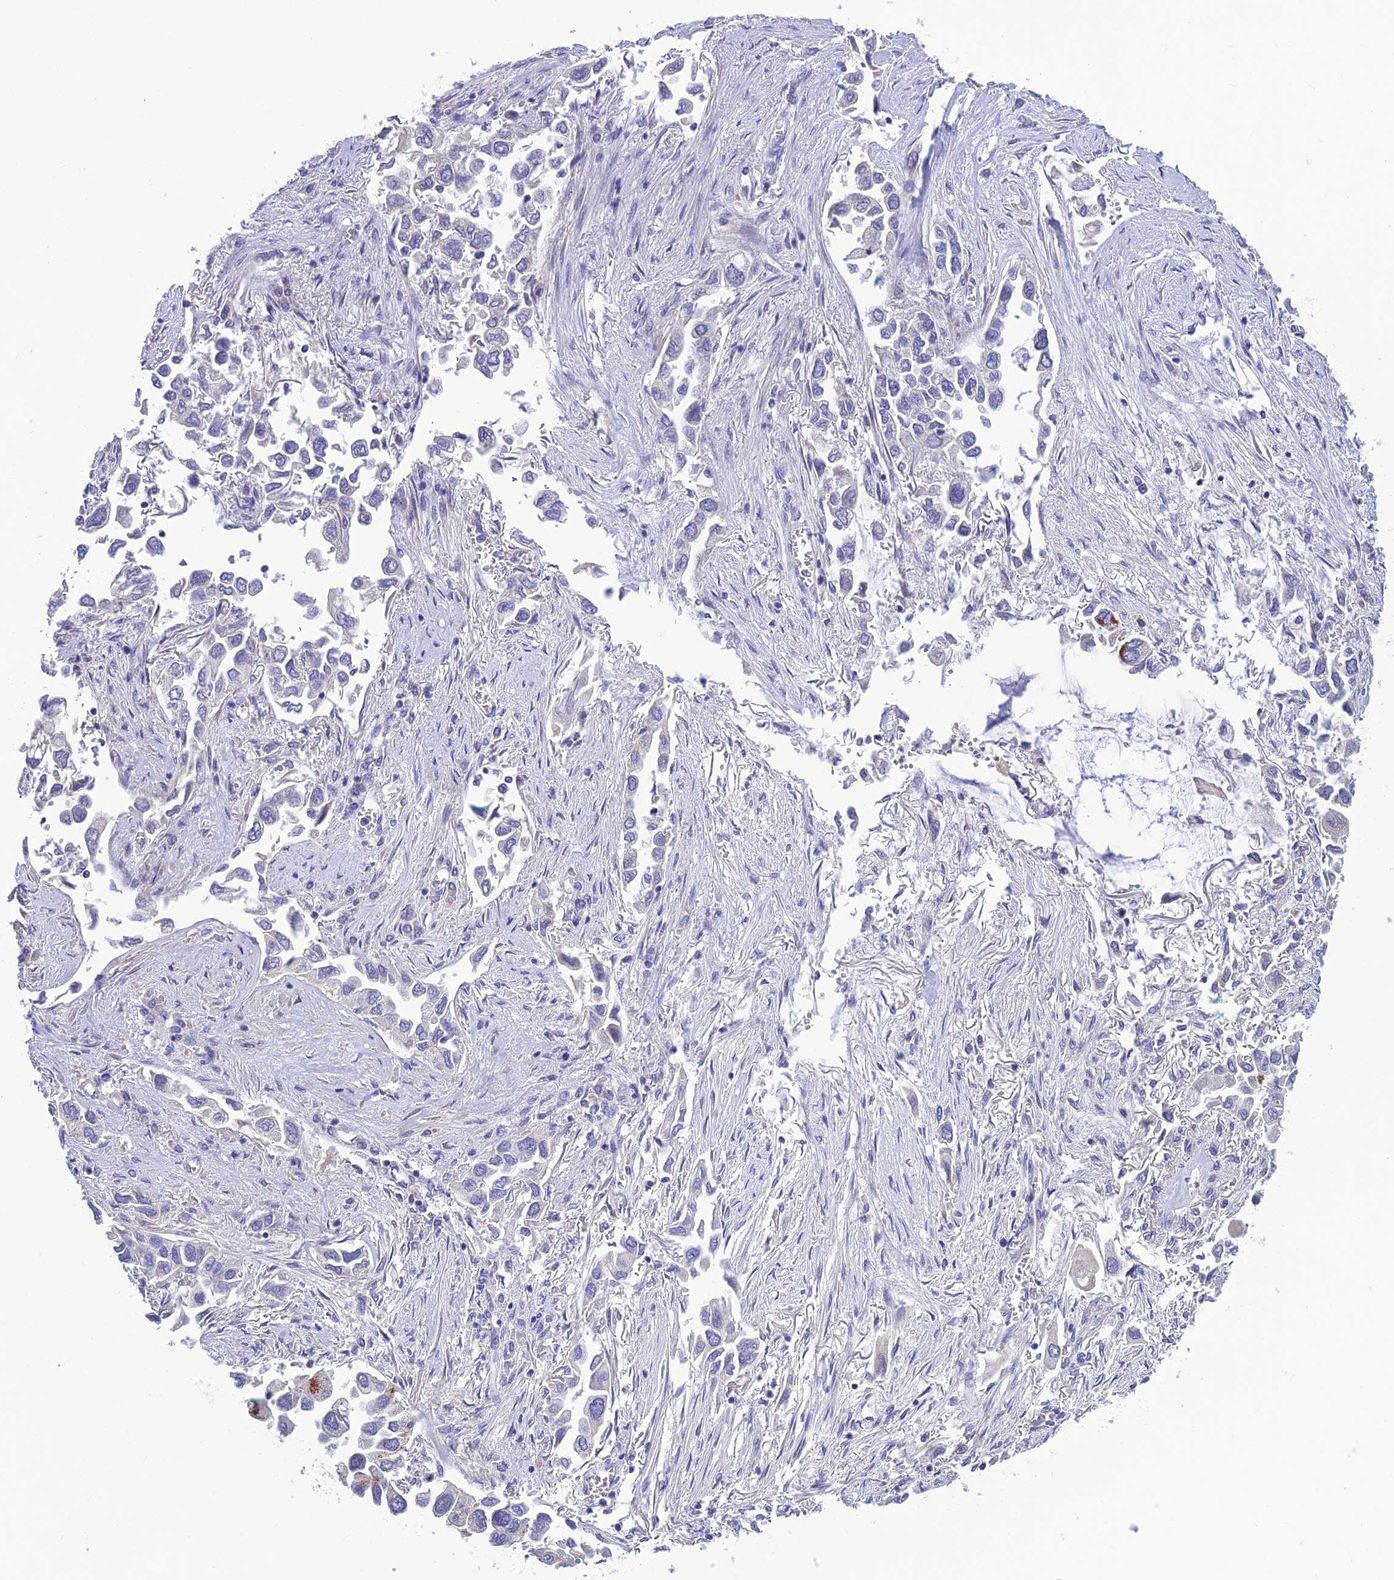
{"staining": {"intensity": "negative", "quantity": "none", "location": "none"}, "tissue": "lung cancer", "cell_type": "Tumor cells", "image_type": "cancer", "snomed": [{"axis": "morphology", "description": "Adenocarcinoma, NOS"}, {"axis": "topography", "description": "Lung"}], "caption": "The image reveals no staining of tumor cells in lung cancer (adenocarcinoma).", "gene": "BHMT2", "patient": {"sex": "female", "age": 76}}